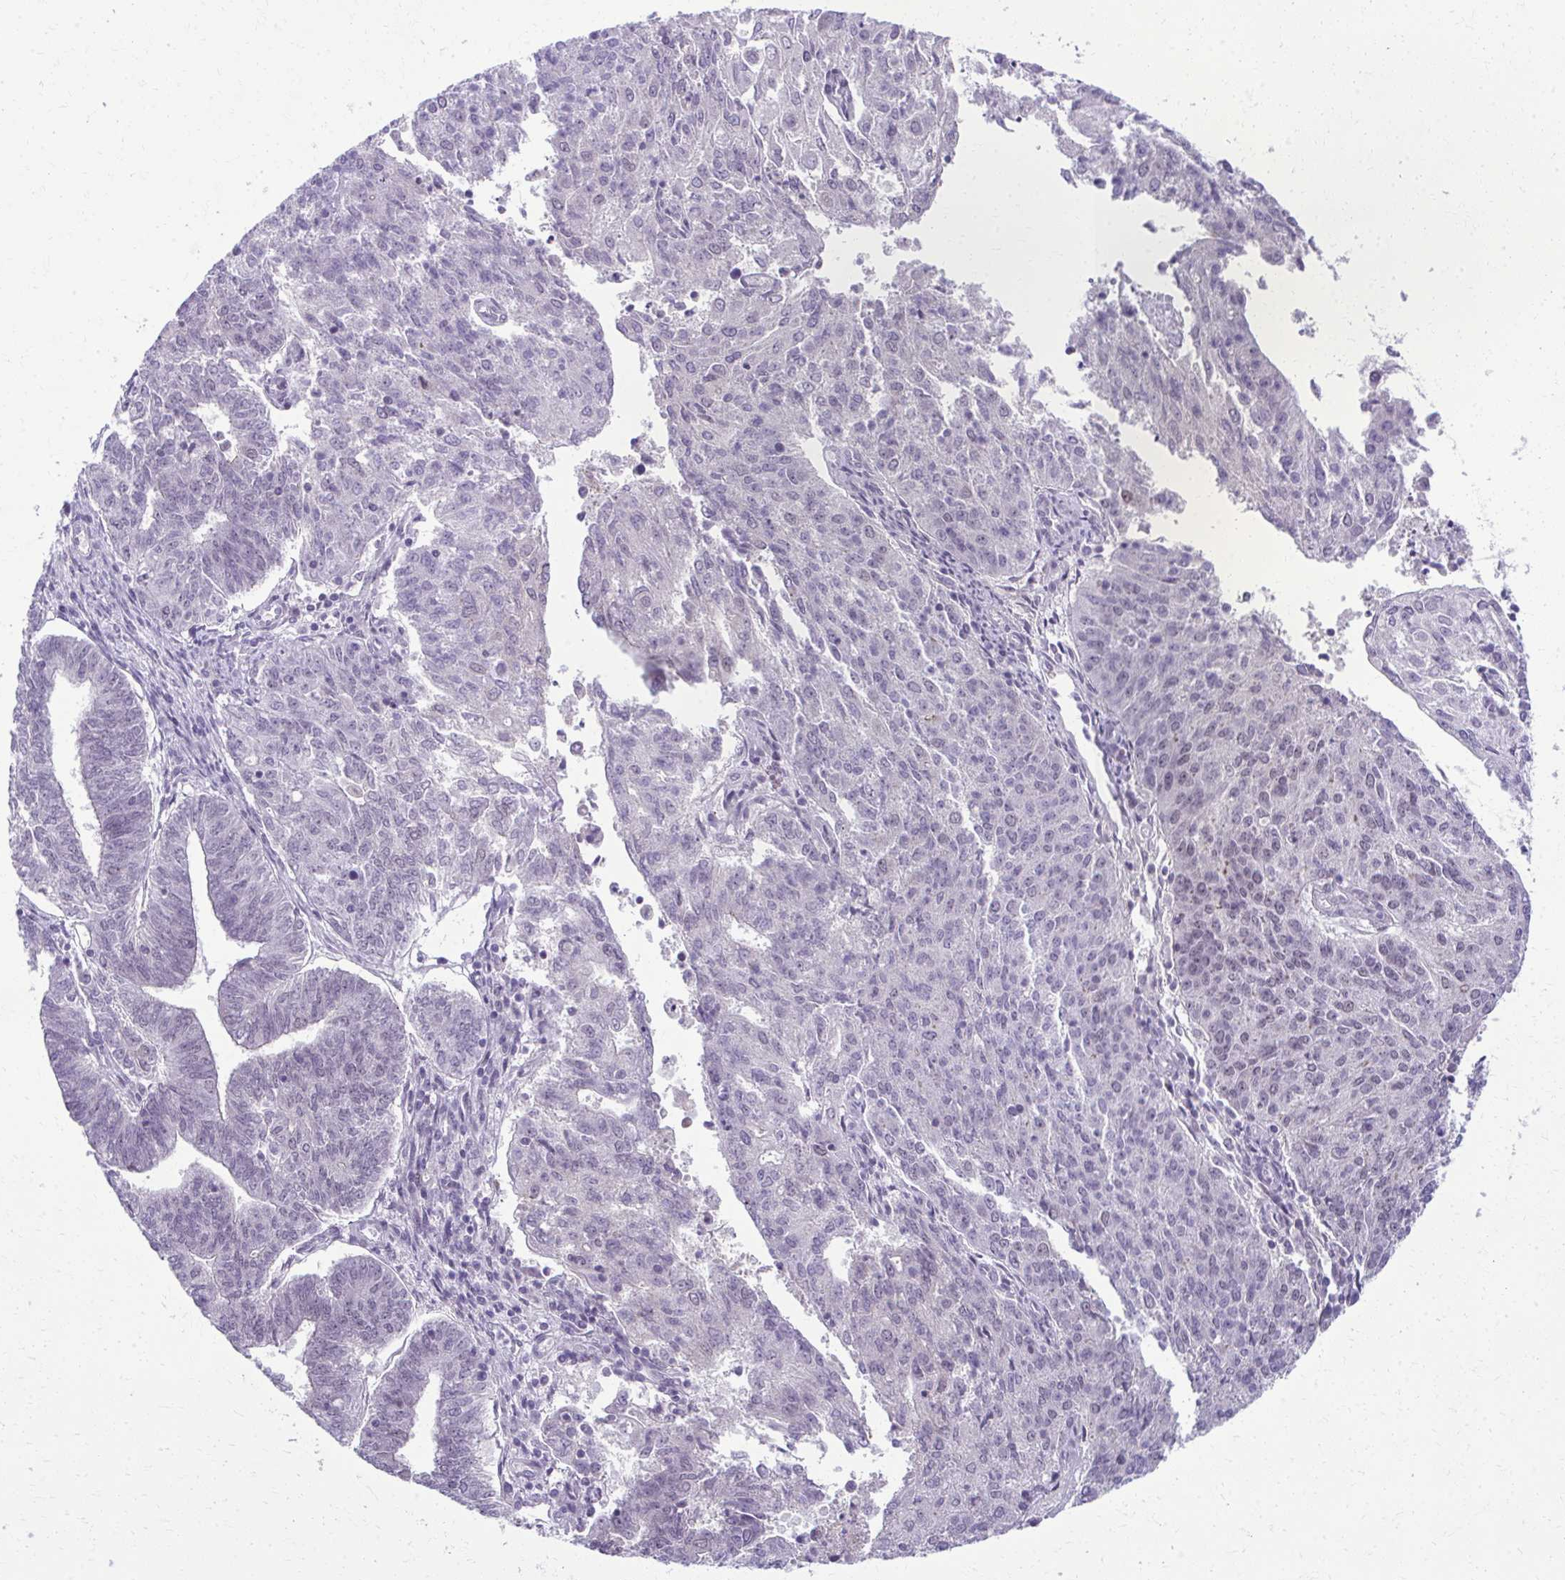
{"staining": {"intensity": "negative", "quantity": "none", "location": "none"}, "tissue": "endometrial cancer", "cell_type": "Tumor cells", "image_type": "cancer", "snomed": [{"axis": "morphology", "description": "Adenocarcinoma, NOS"}, {"axis": "topography", "description": "Endometrium"}], "caption": "The immunohistochemistry image has no significant positivity in tumor cells of endometrial cancer (adenocarcinoma) tissue. (DAB (3,3'-diaminobenzidine) immunohistochemistry visualized using brightfield microscopy, high magnification).", "gene": "MAF1", "patient": {"sex": "female", "age": 82}}